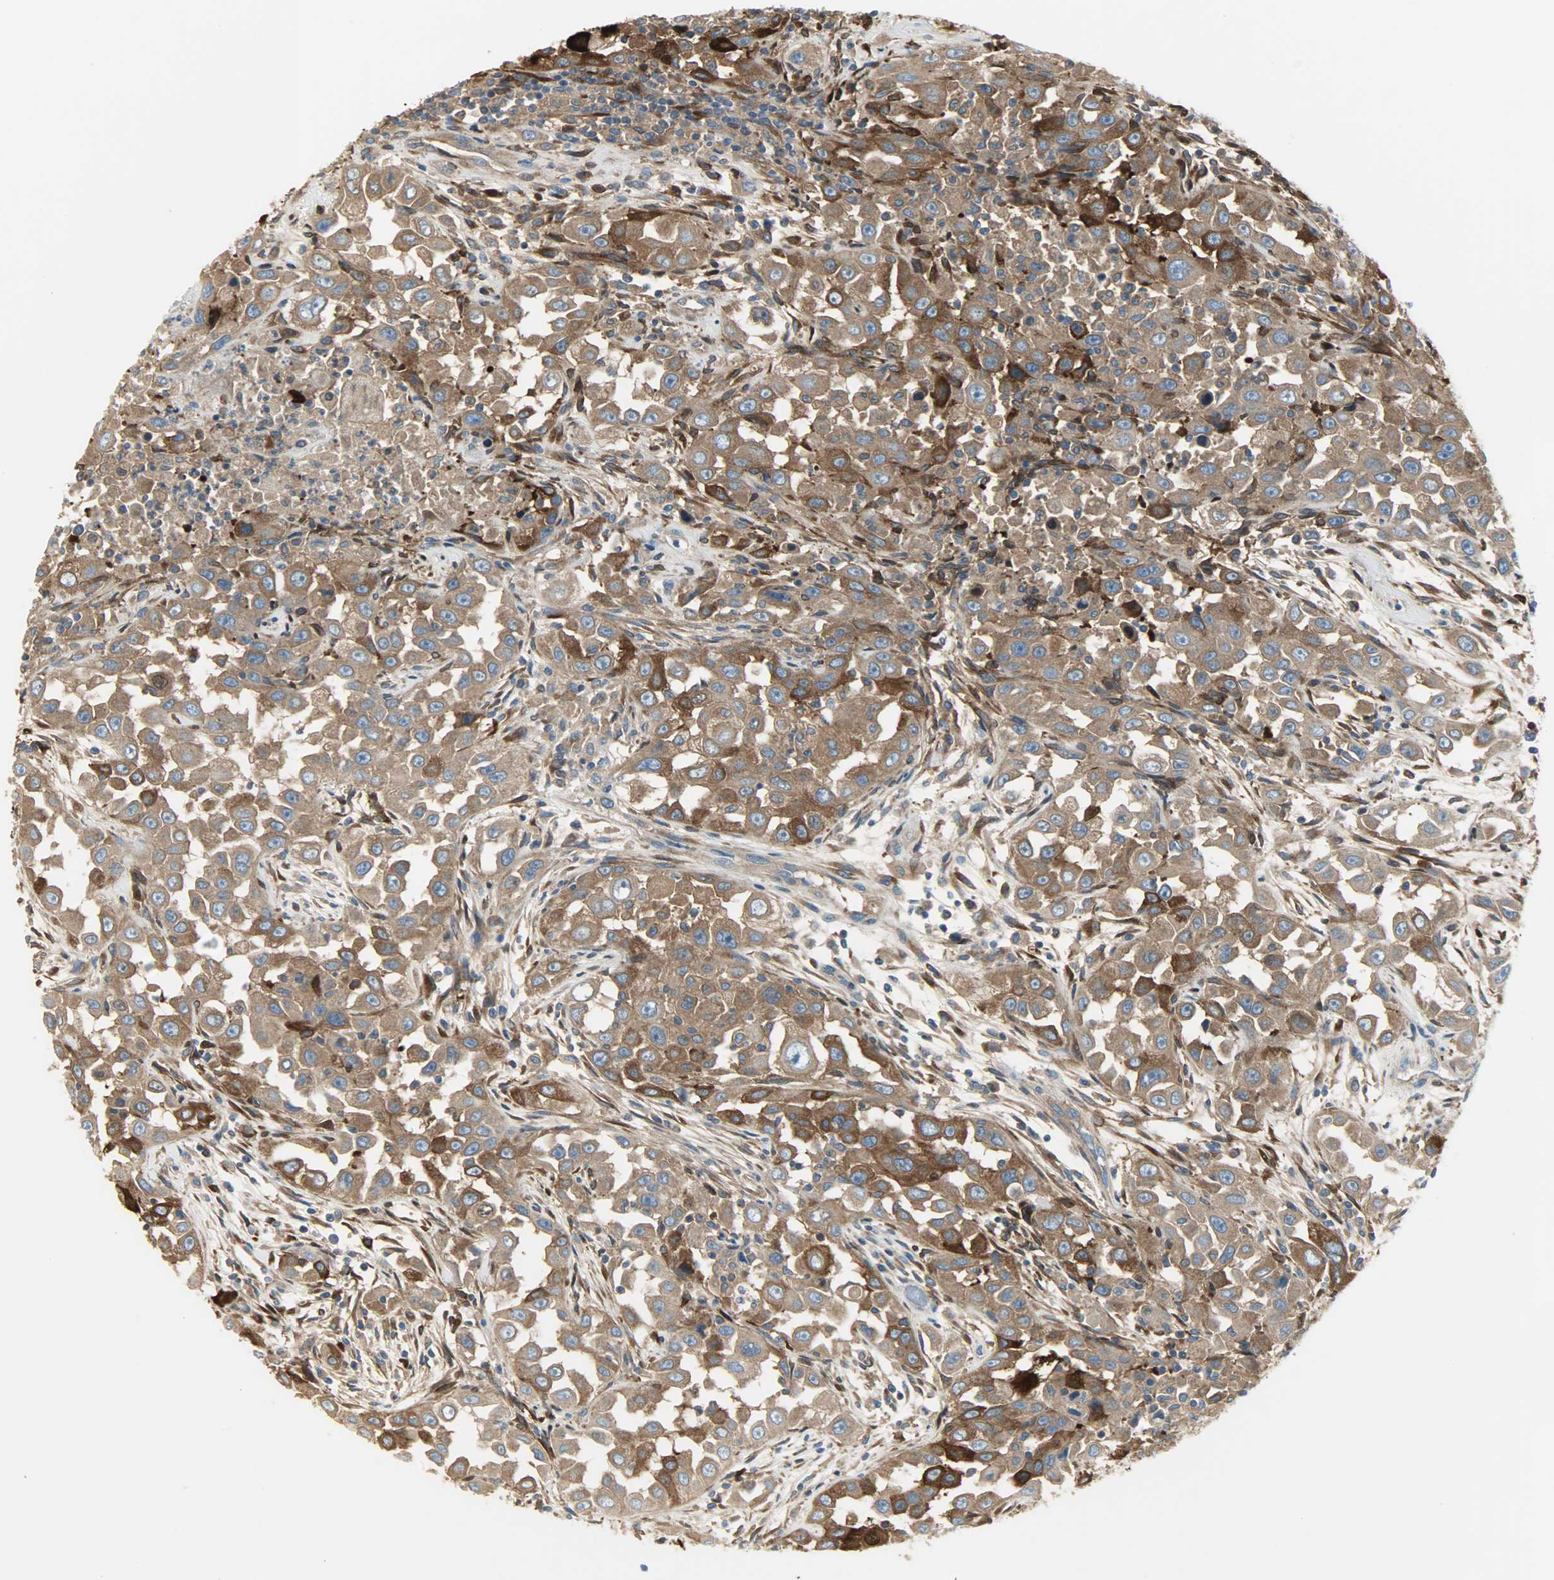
{"staining": {"intensity": "strong", "quantity": ">75%", "location": "cytoplasmic/membranous"}, "tissue": "head and neck cancer", "cell_type": "Tumor cells", "image_type": "cancer", "snomed": [{"axis": "morphology", "description": "Carcinoma, NOS"}, {"axis": "topography", "description": "Head-Neck"}], "caption": "A brown stain labels strong cytoplasmic/membranous expression of a protein in human head and neck carcinoma tumor cells.", "gene": "WARS1", "patient": {"sex": "male", "age": 87}}